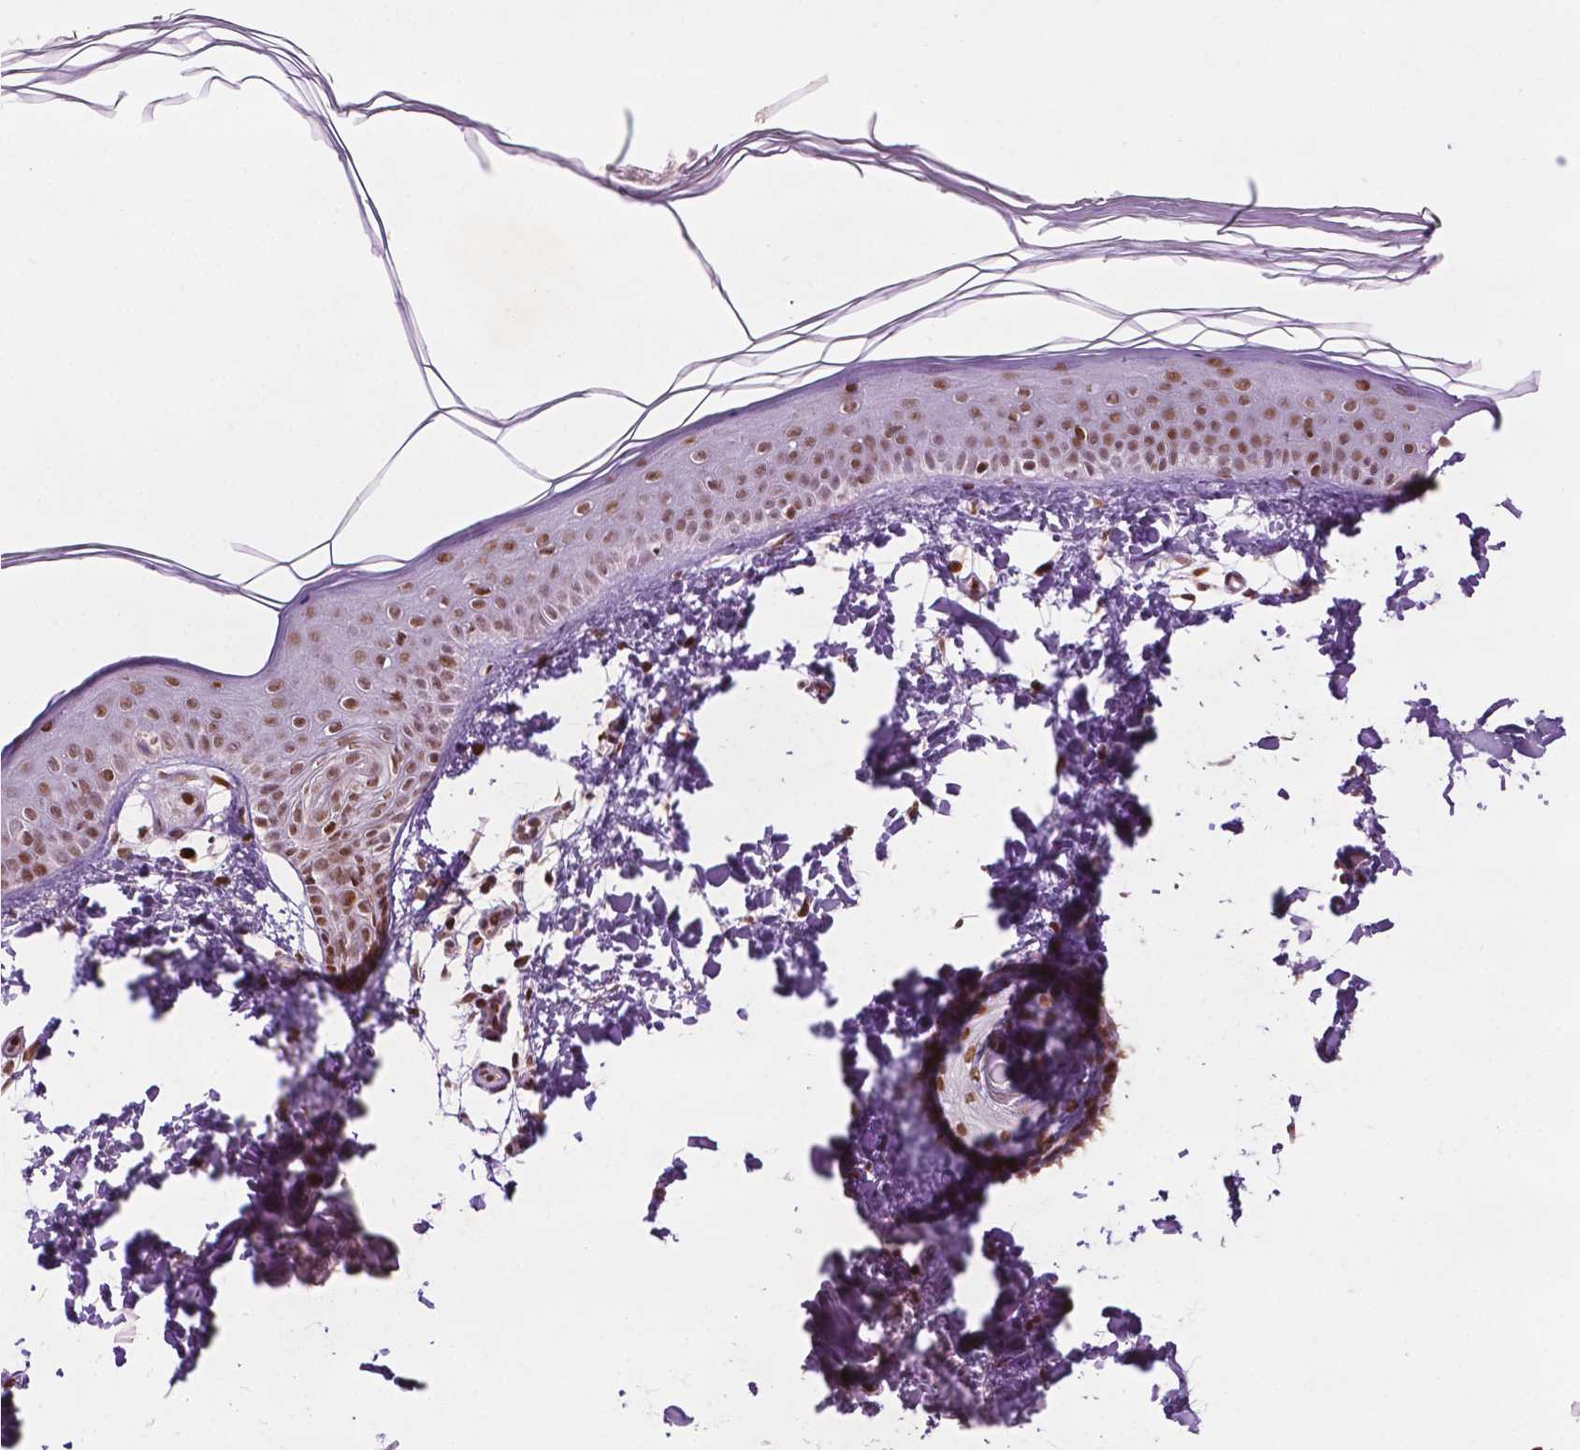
{"staining": {"intensity": "weak", "quantity": ">75%", "location": "nuclear"}, "tissue": "skin", "cell_type": "Fibroblasts", "image_type": "normal", "snomed": [{"axis": "morphology", "description": "Normal tissue, NOS"}, {"axis": "topography", "description": "Skin"}], "caption": "A micrograph of human skin stained for a protein demonstrates weak nuclear brown staining in fibroblasts.", "gene": "ZNF41", "patient": {"sex": "female", "age": 62}}